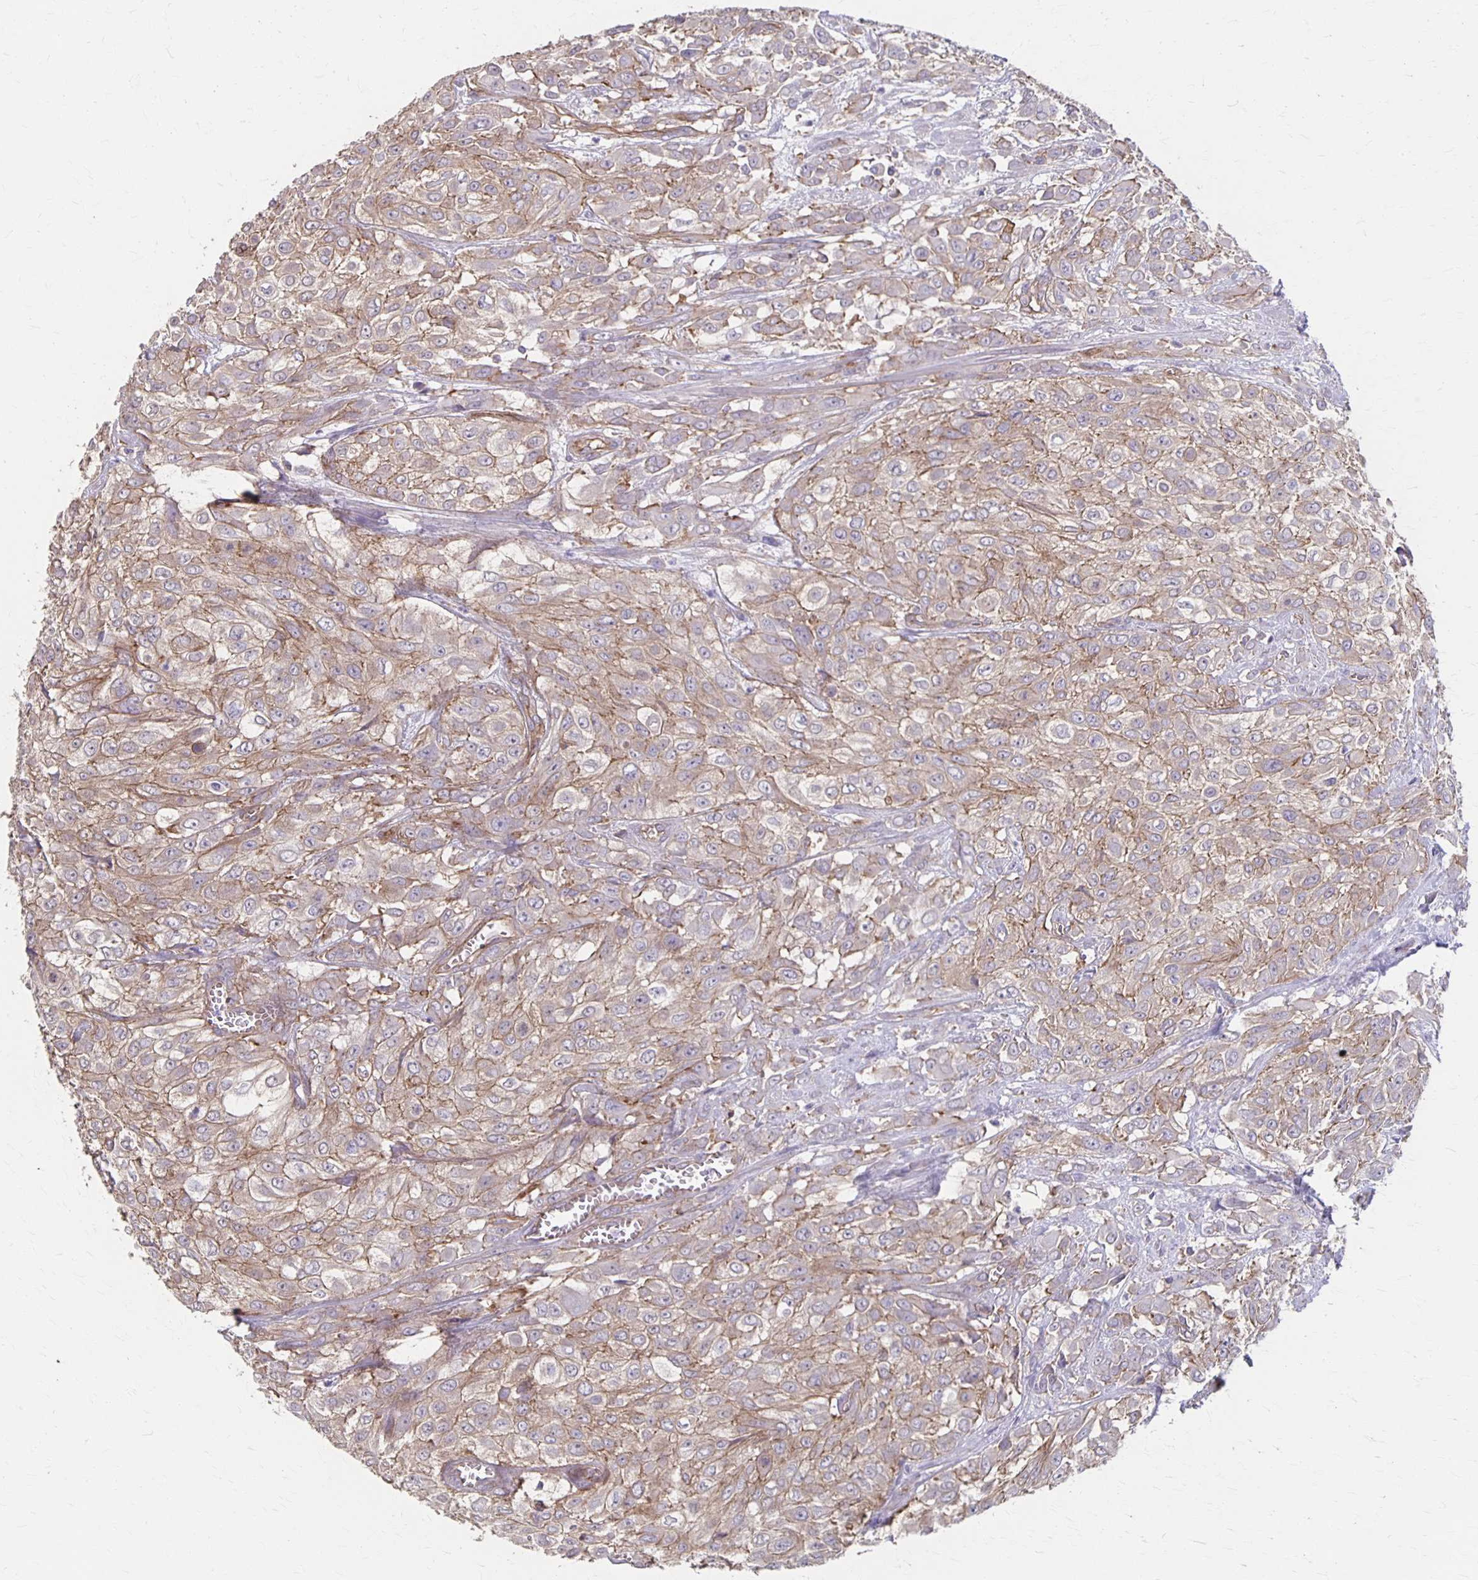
{"staining": {"intensity": "weak", "quantity": ">75%", "location": "cytoplasmic/membranous"}, "tissue": "urothelial cancer", "cell_type": "Tumor cells", "image_type": "cancer", "snomed": [{"axis": "morphology", "description": "Urothelial carcinoma, High grade"}, {"axis": "topography", "description": "Urinary bladder"}], "caption": "High-grade urothelial carcinoma stained for a protein (brown) displays weak cytoplasmic/membranous positive expression in about >75% of tumor cells.", "gene": "PPP1R3E", "patient": {"sex": "male", "age": 57}}